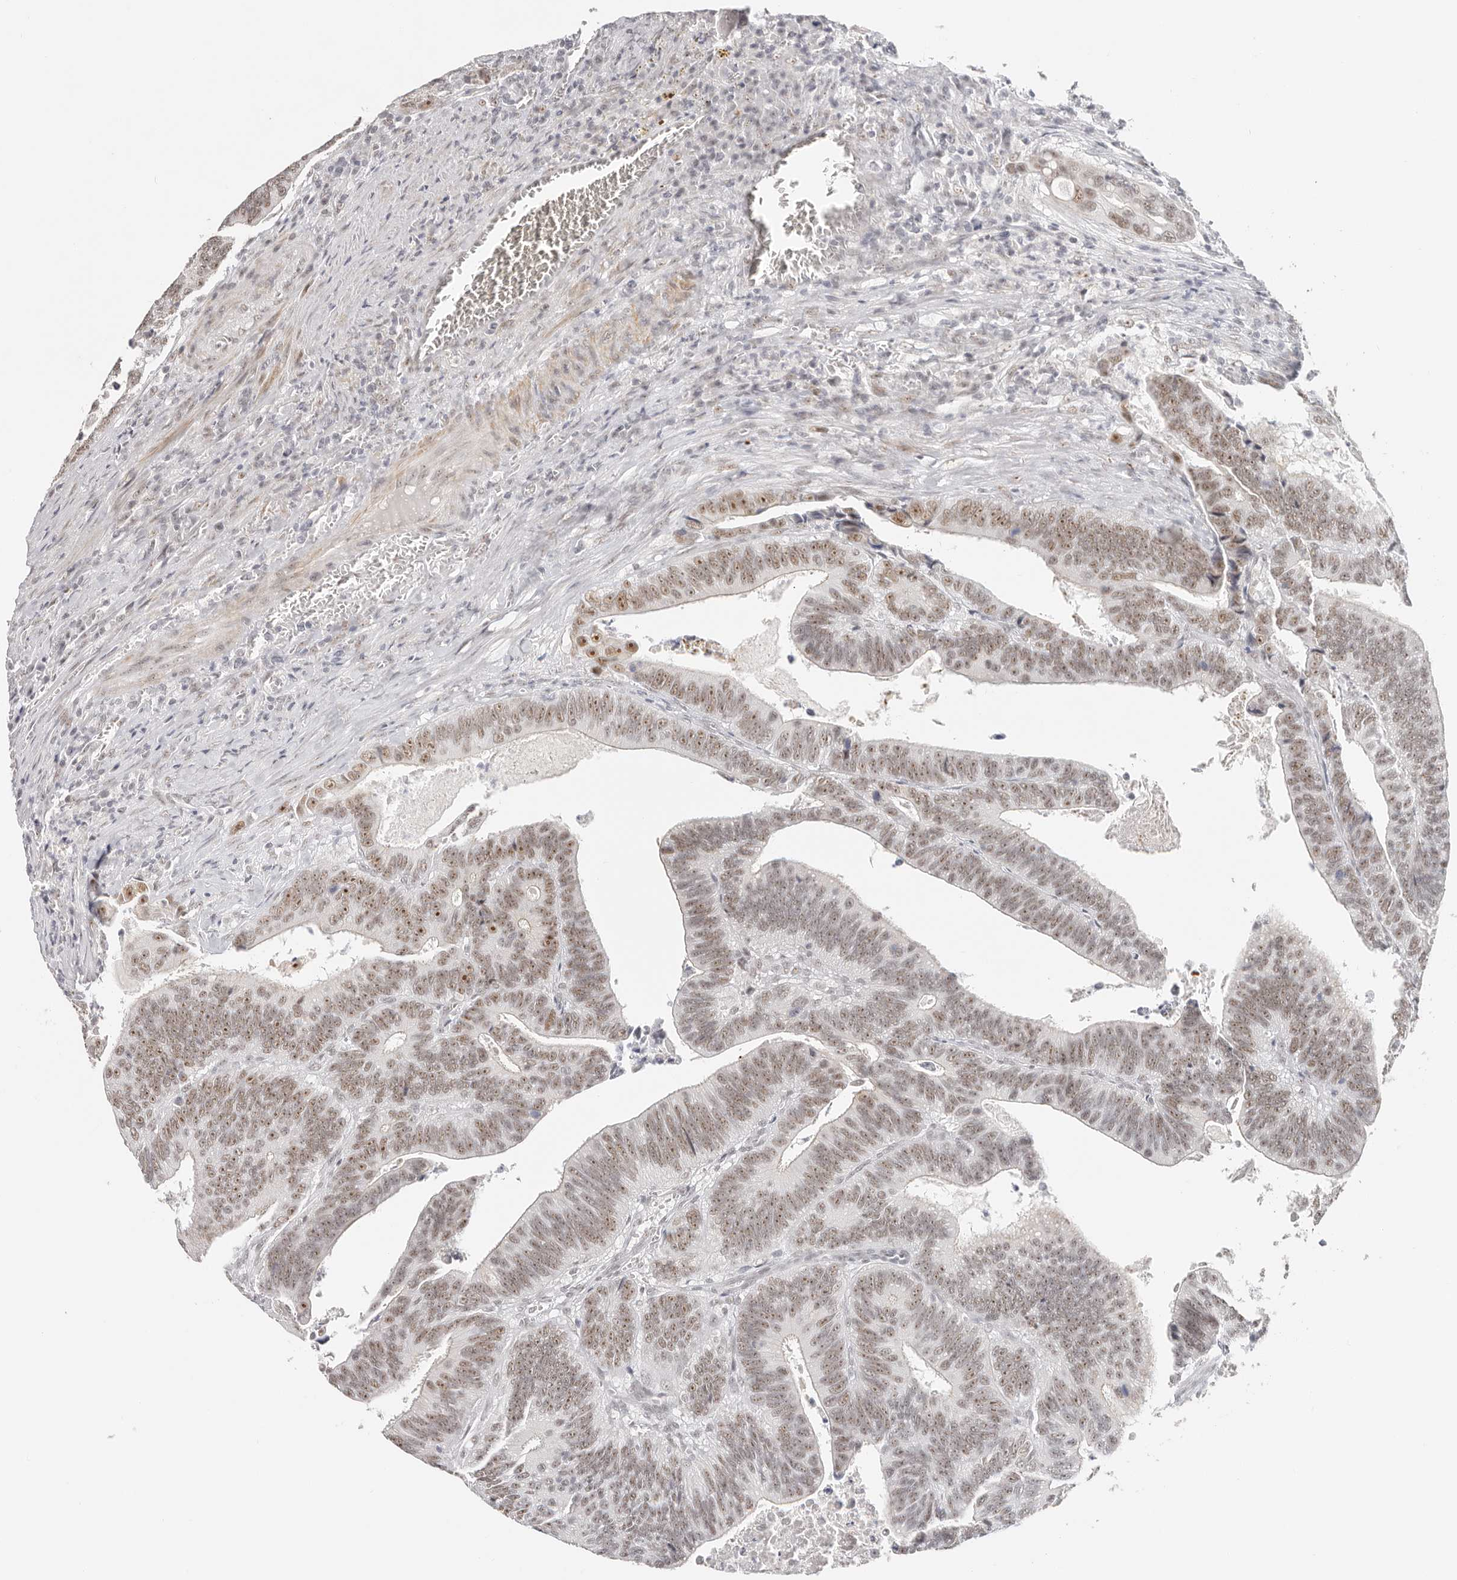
{"staining": {"intensity": "moderate", "quantity": ">75%", "location": "nuclear"}, "tissue": "colorectal cancer", "cell_type": "Tumor cells", "image_type": "cancer", "snomed": [{"axis": "morphology", "description": "Inflammation, NOS"}, {"axis": "morphology", "description": "Adenocarcinoma, NOS"}, {"axis": "topography", "description": "Colon"}], "caption": "A medium amount of moderate nuclear staining is seen in about >75% of tumor cells in adenocarcinoma (colorectal) tissue.", "gene": "LARP7", "patient": {"sex": "male", "age": 72}}